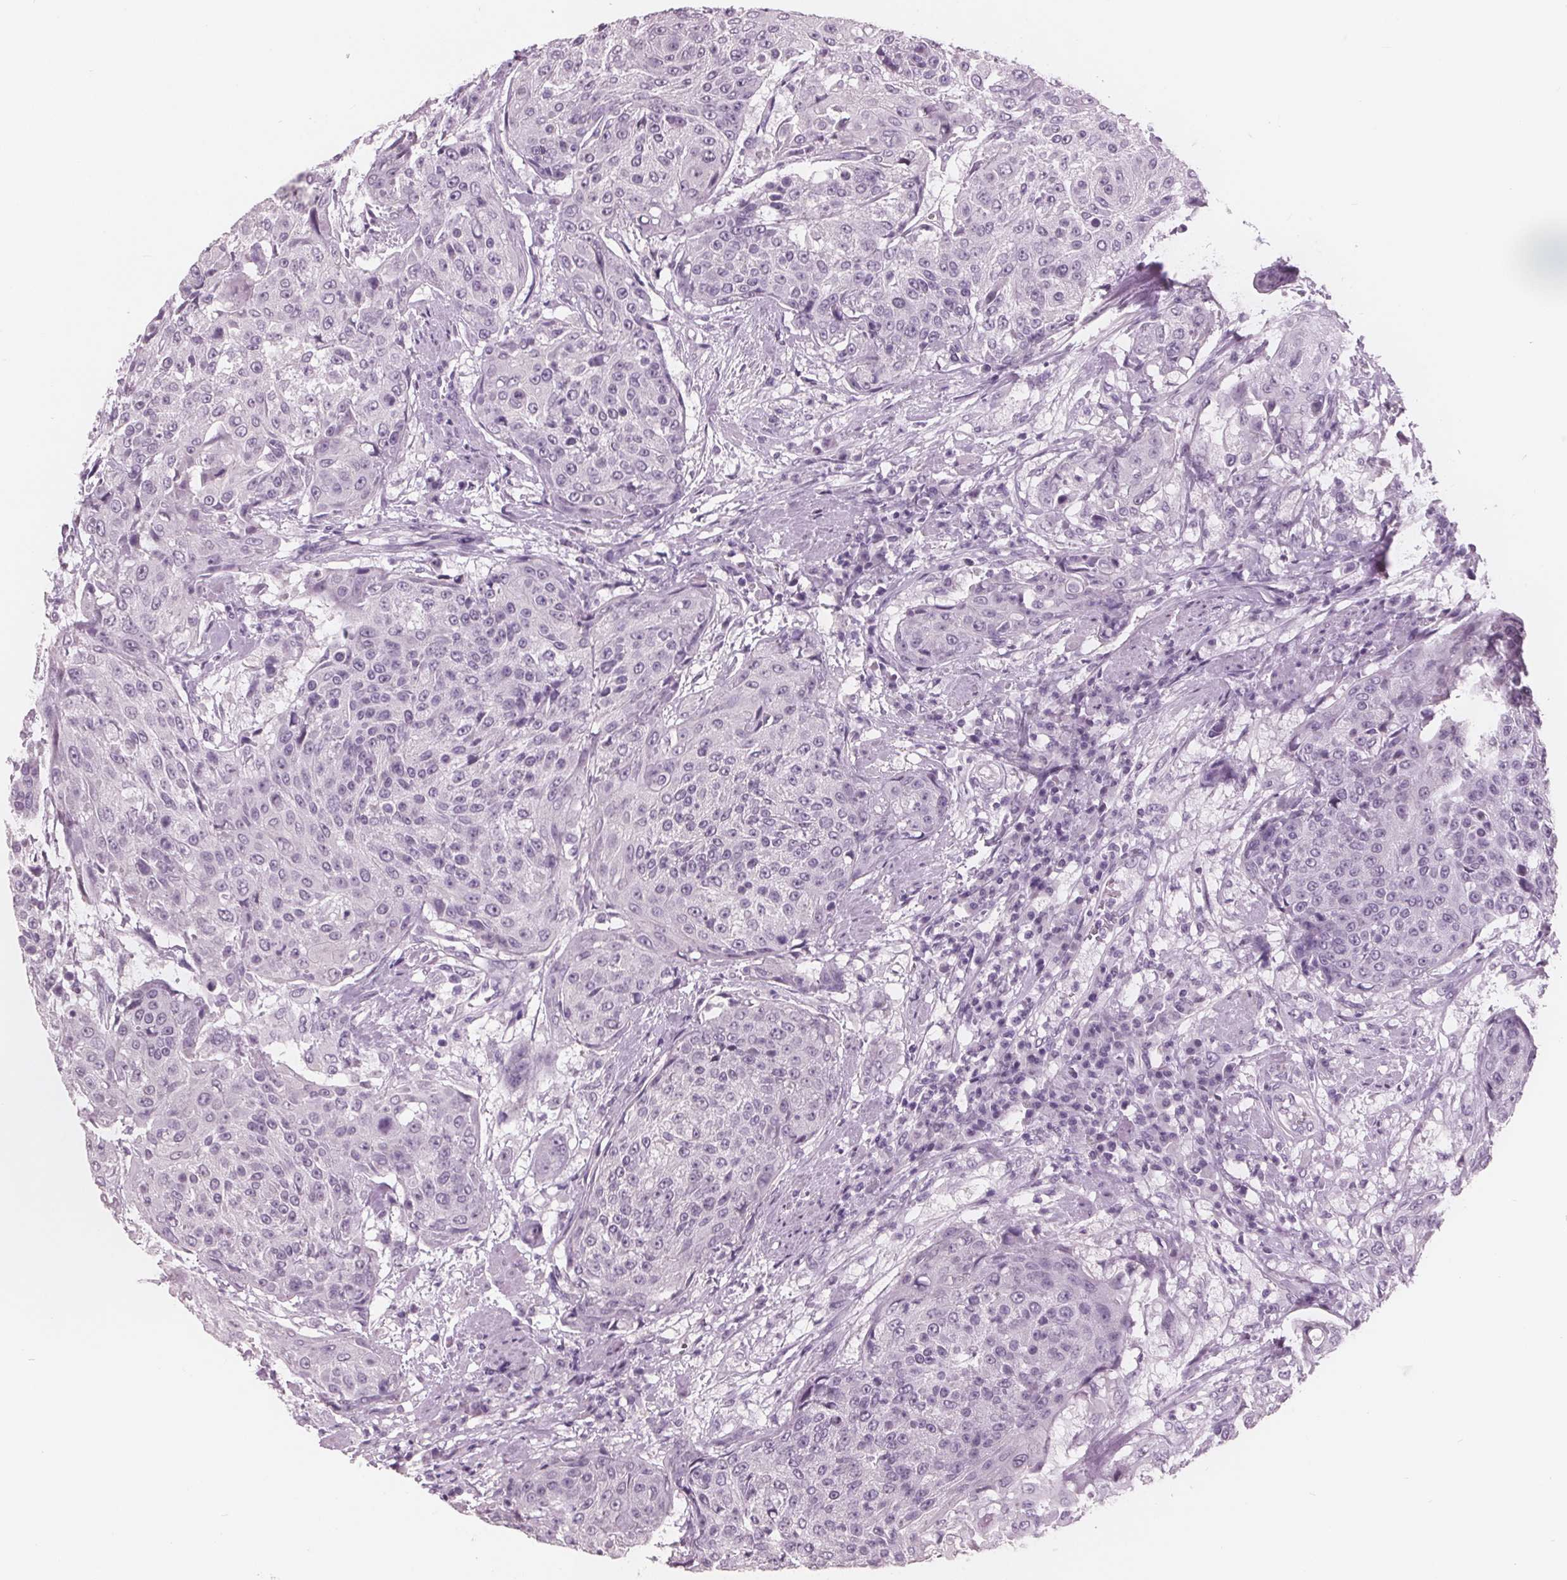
{"staining": {"intensity": "negative", "quantity": "none", "location": "none"}, "tissue": "urothelial cancer", "cell_type": "Tumor cells", "image_type": "cancer", "snomed": [{"axis": "morphology", "description": "Urothelial carcinoma, High grade"}, {"axis": "topography", "description": "Urinary bladder"}], "caption": "There is no significant staining in tumor cells of urothelial carcinoma (high-grade).", "gene": "AMBP", "patient": {"sex": "female", "age": 63}}